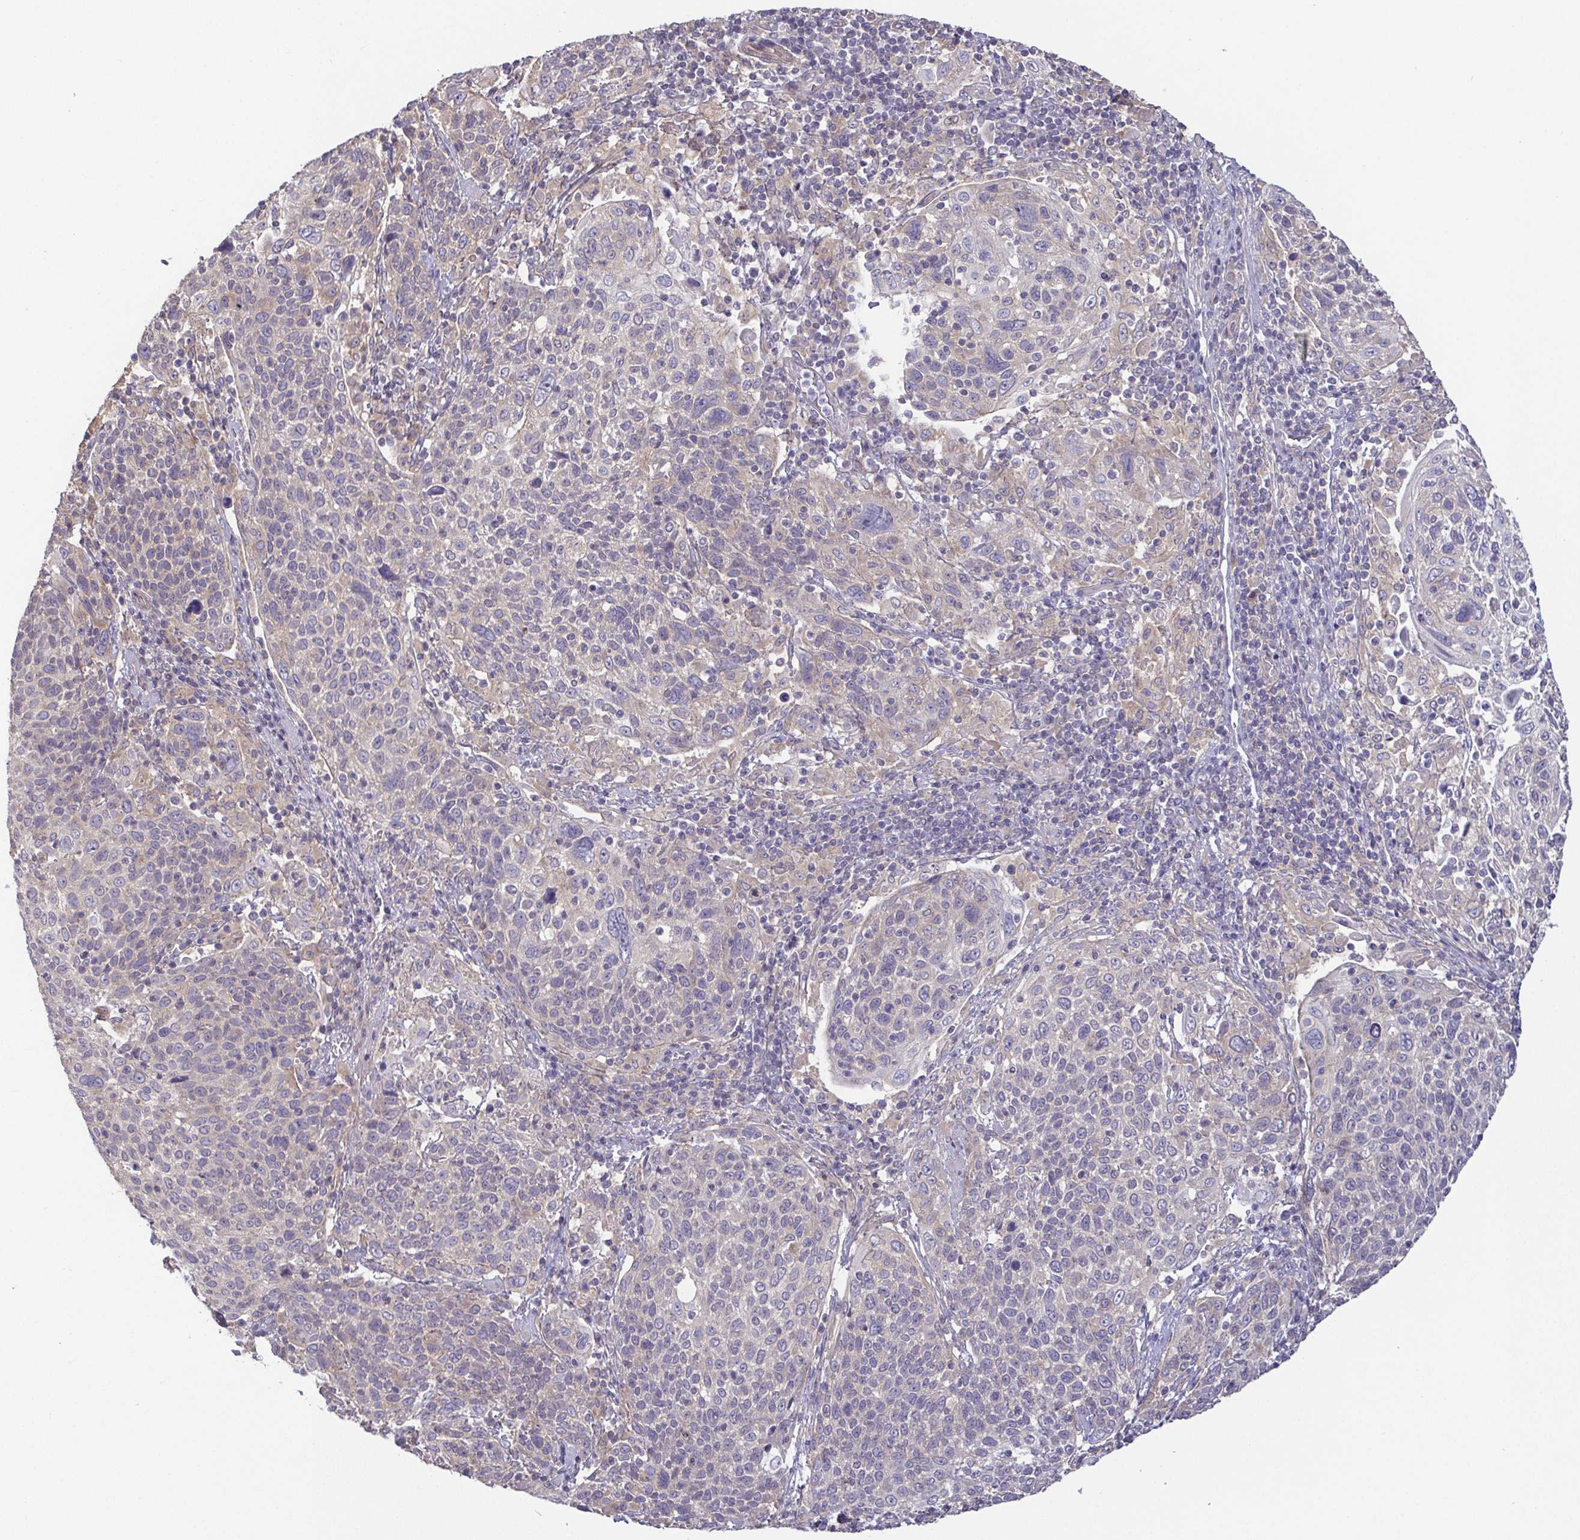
{"staining": {"intensity": "weak", "quantity": "25%-75%", "location": "cytoplasmic/membranous"}, "tissue": "cervical cancer", "cell_type": "Tumor cells", "image_type": "cancer", "snomed": [{"axis": "morphology", "description": "Squamous cell carcinoma, NOS"}, {"axis": "topography", "description": "Cervix"}], "caption": "There is low levels of weak cytoplasmic/membranous expression in tumor cells of cervical squamous cell carcinoma, as demonstrated by immunohistochemical staining (brown color).", "gene": "LMF2", "patient": {"sex": "female", "age": 61}}